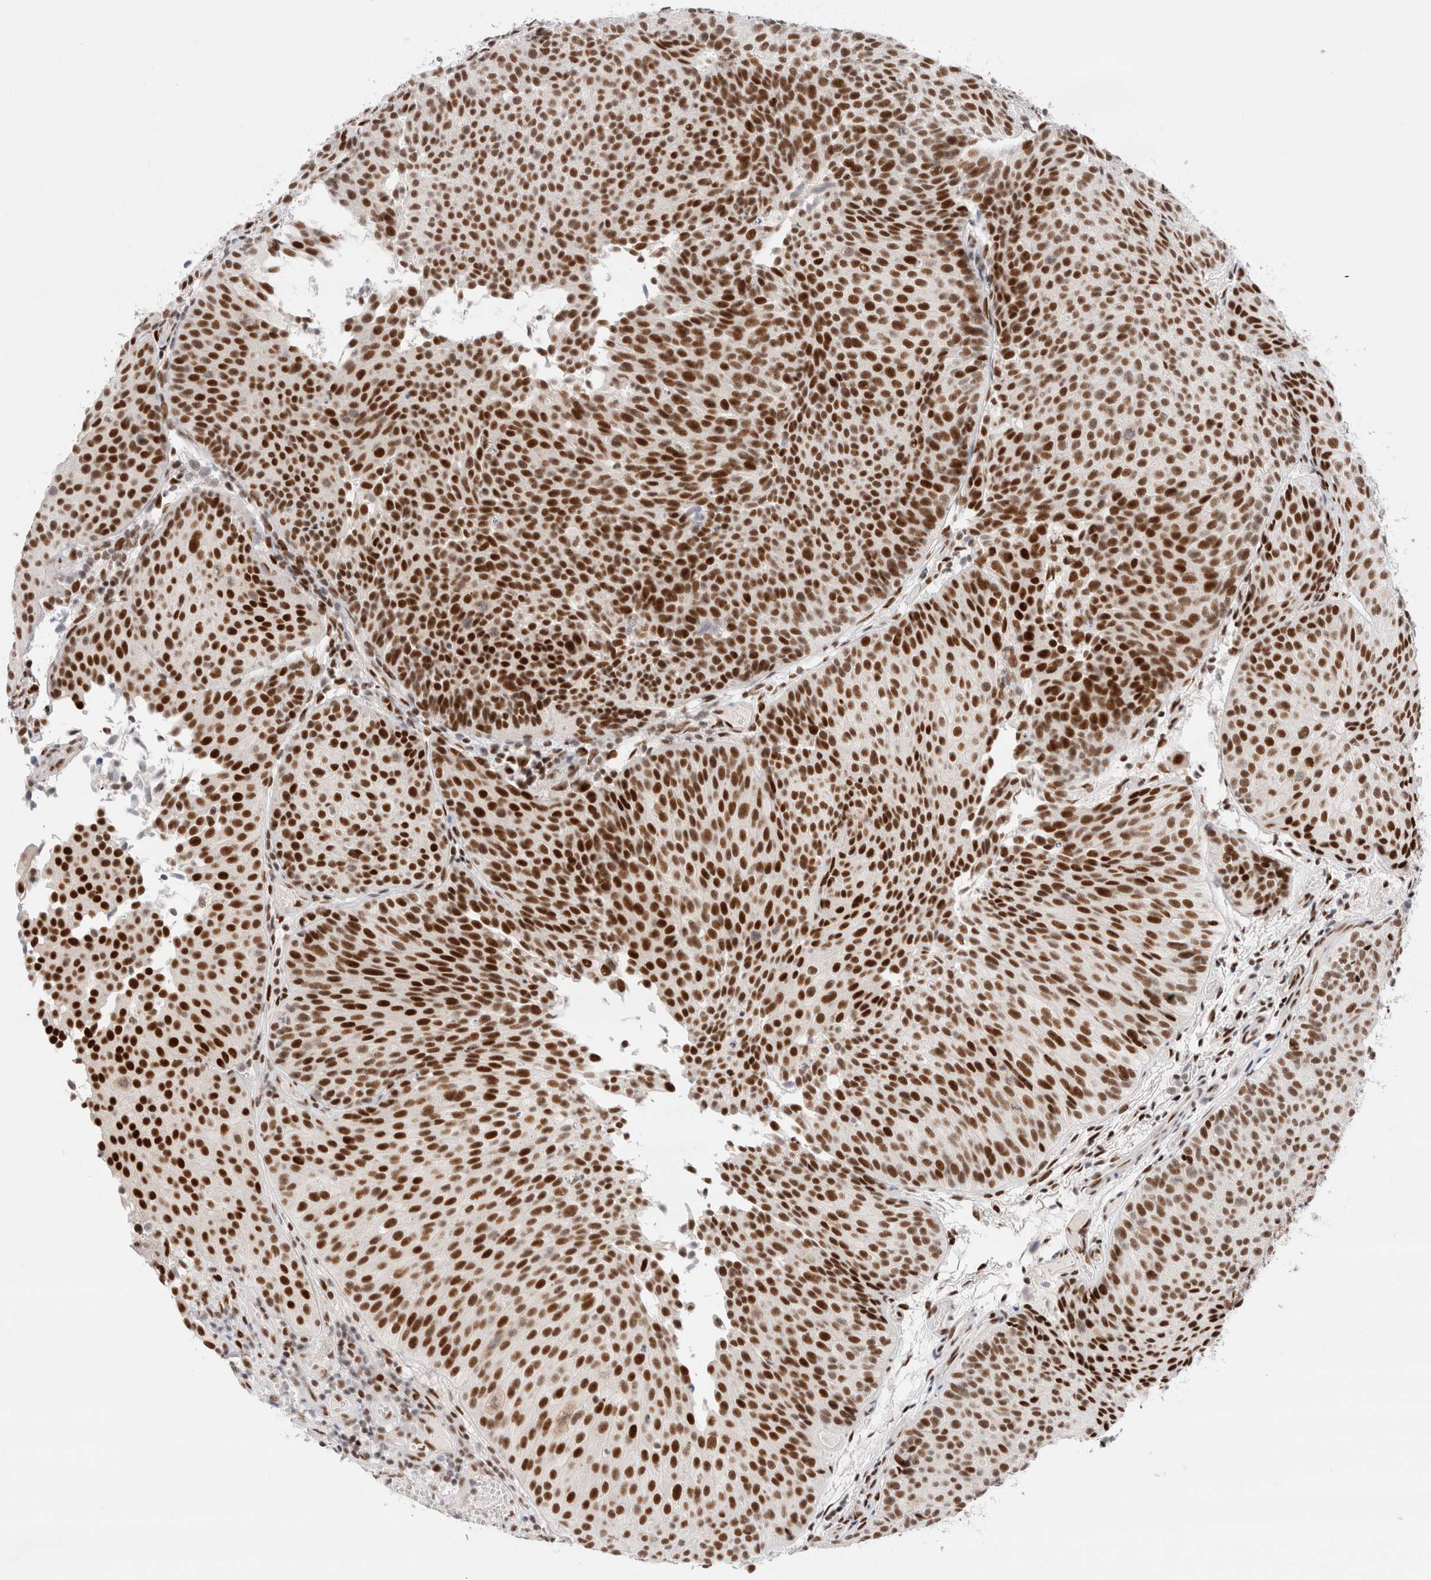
{"staining": {"intensity": "strong", "quantity": ">75%", "location": "nuclear"}, "tissue": "urothelial cancer", "cell_type": "Tumor cells", "image_type": "cancer", "snomed": [{"axis": "morphology", "description": "Urothelial carcinoma, Low grade"}, {"axis": "topography", "description": "Urinary bladder"}], "caption": "Urothelial carcinoma (low-grade) stained with a brown dye demonstrates strong nuclear positive positivity in approximately >75% of tumor cells.", "gene": "ZNF282", "patient": {"sex": "male", "age": 86}}